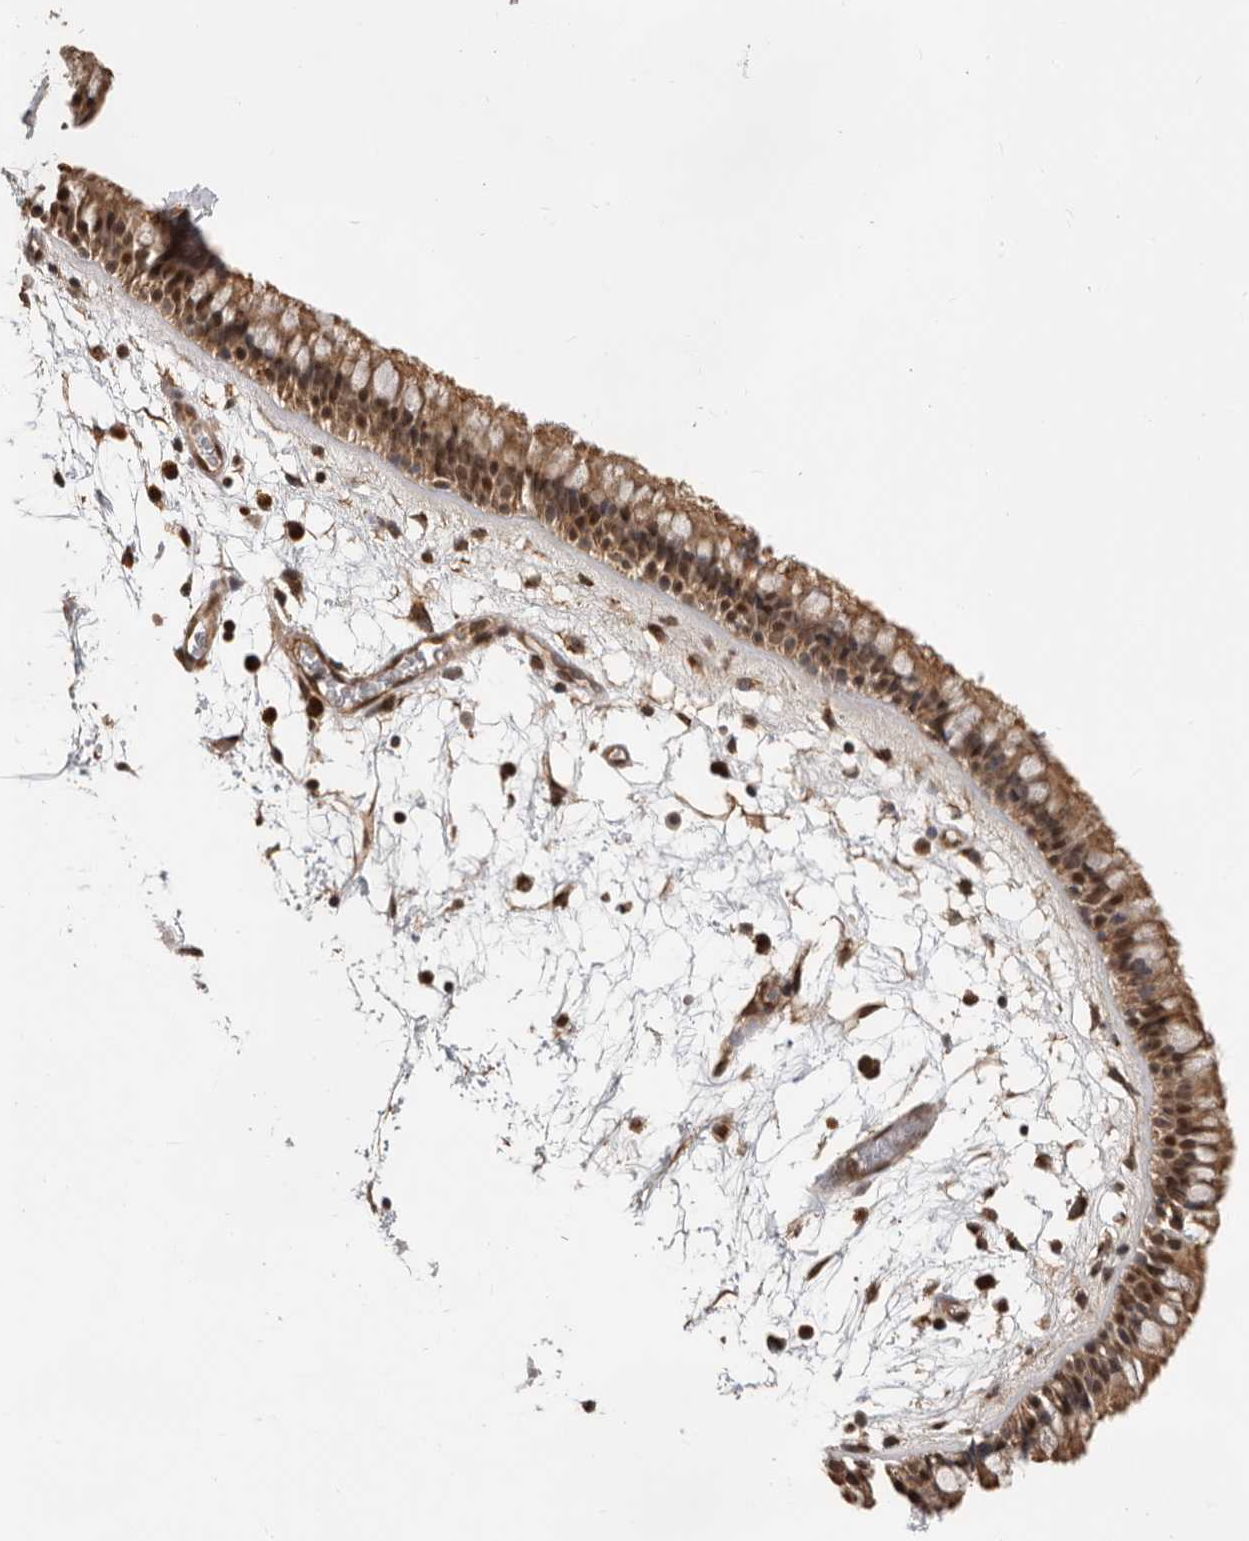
{"staining": {"intensity": "moderate", "quantity": ">75%", "location": "cytoplasmic/membranous"}, "tissue": "nasopharynx", "cell_type": "Respiratory epithelial cells", "image_type": "normal", "snomed": [{"axis": "morphology", "description": "Normal tissue, NOS"}, {"axis": "morphology", "description": "Inflammation, NOS"}, {"axis": "topography", "description": "Nasopharynx"}], "caption": "A brown stain labels moderate cytoplasmic/membranous expression of a protein in respiratory epithelial cells of normal nasopharynx. The staining was performed using DAB, with brown indicating positive protein expression. Nuclei are stained blue with hematoxylin.", "gene": "RNF157", "patient": {"sex": "male", "age": 48}}